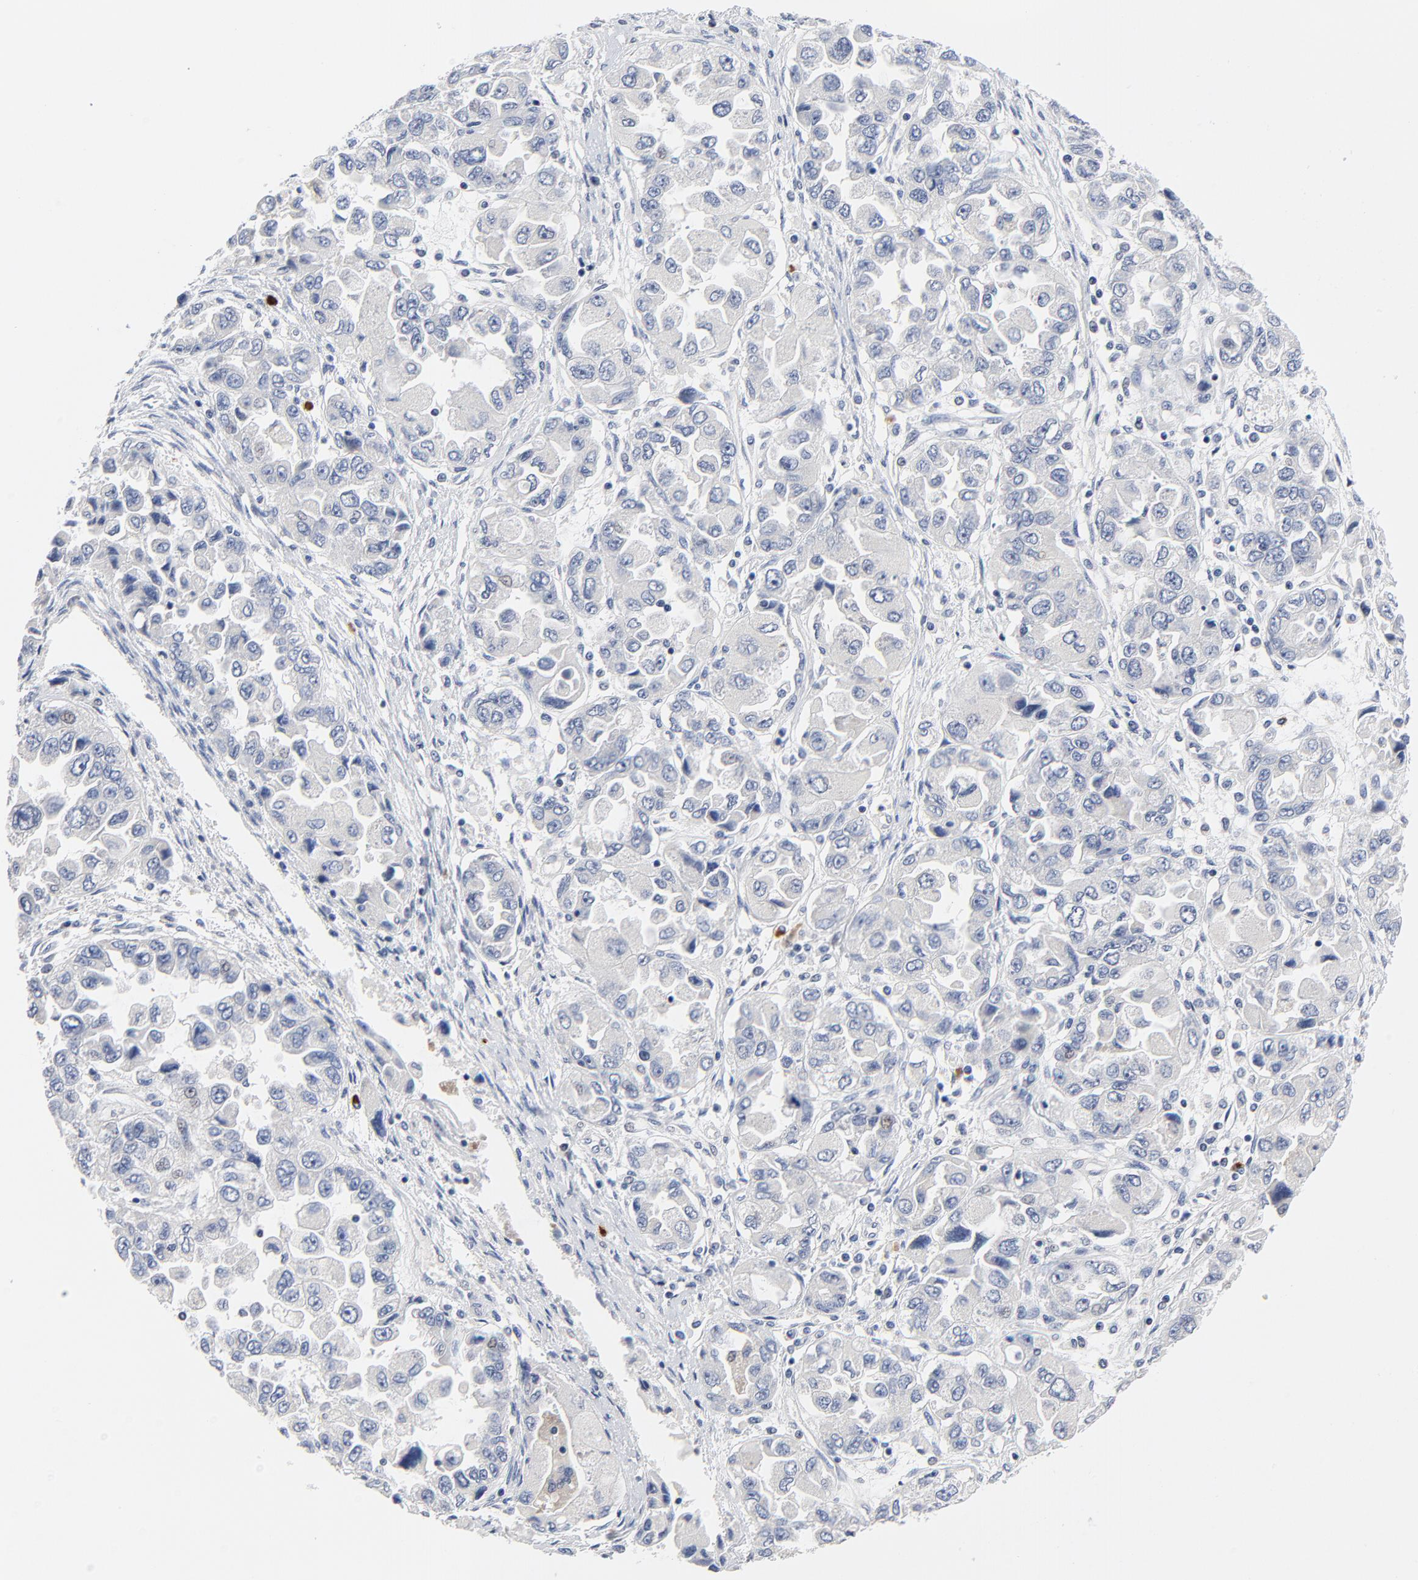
{"staining": {"intensity": "negative", "quantity": "none", "location": "none"}, "tissue": "ovarian cancer", "cell_type": "Tumor cells", "image_type": "cancer", "snomed": [{"axis": "morphology", "description": "Cystadenocarcinoma, serous, NOS"}, {"axis": "topography", "description": "Ovary"}], "caption": "The IHC photomicrograph has no significant staining in tumor cells of ovarian cancer (serous cystadenocarcinoma) tissue. (Stains: DAB (3,3'-diaminobenzidine) IHC with hematoxylin counter stain, Microscopy: brightfield microscopy at high magnification).", "gene": "FBXL5", "patient": {"sex": "female", "age": 84}}